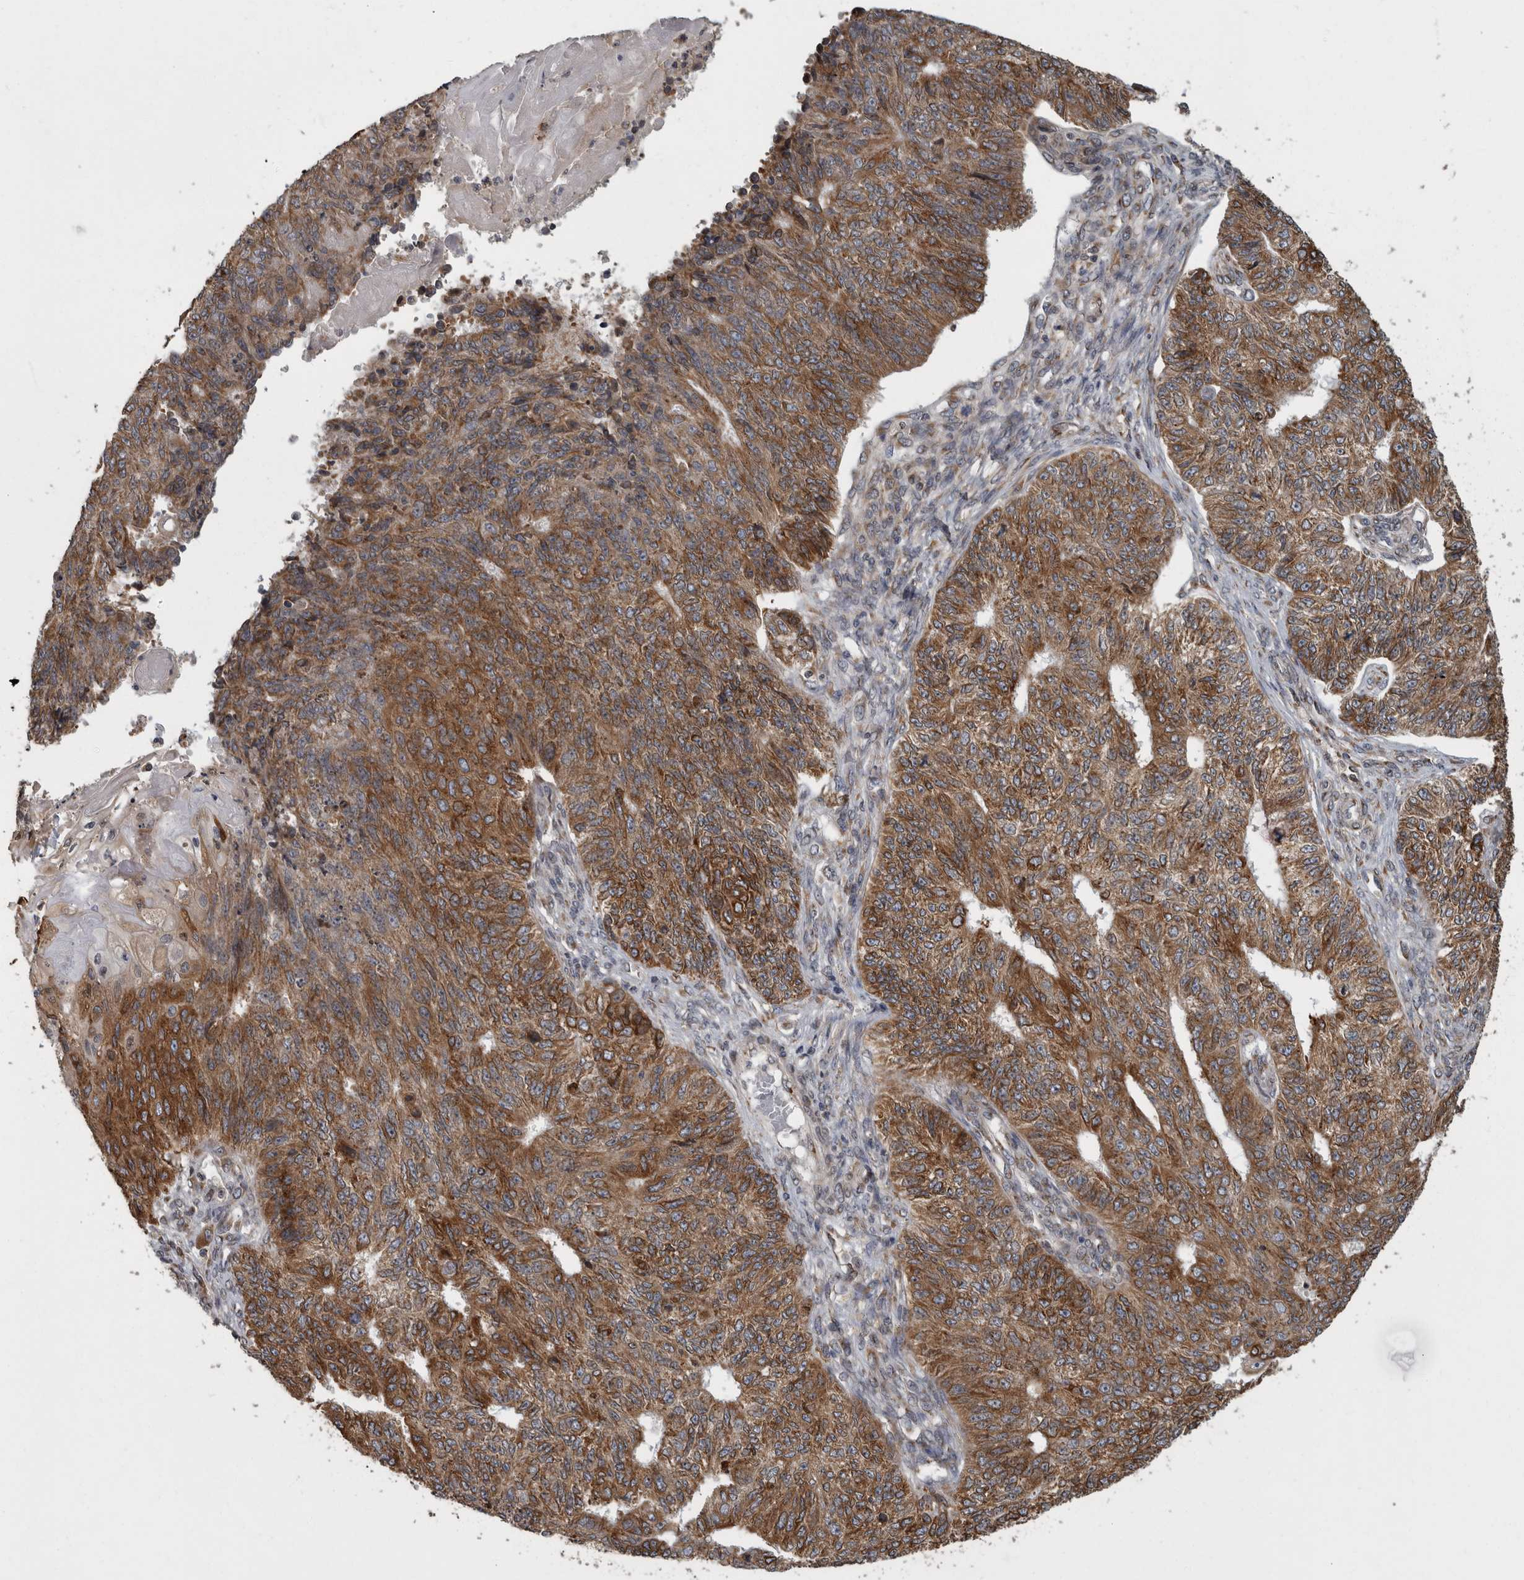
{"staining": {"intensity": "moderate", "quantity": ">75%", "location": "cytoplasmic/membranous"}, "tissue": "endometrial cancer", "cell_type": "Tumor cells", "image_type": "cancer", "snomed": [{"axis": "morphology", "description": "Adenocarcinoma, NOS"}, {"axis": "topography", "description": "Endometrium"}], "caption": "Protein expression analysis of endometrial cancer (adenocarcinoma) demonstrates moderate cytoplasmic/membranous expression in about >75% of tumor cells.", "gene": "LMAN2L", "patient": {"sex": "female", "age": 32}}